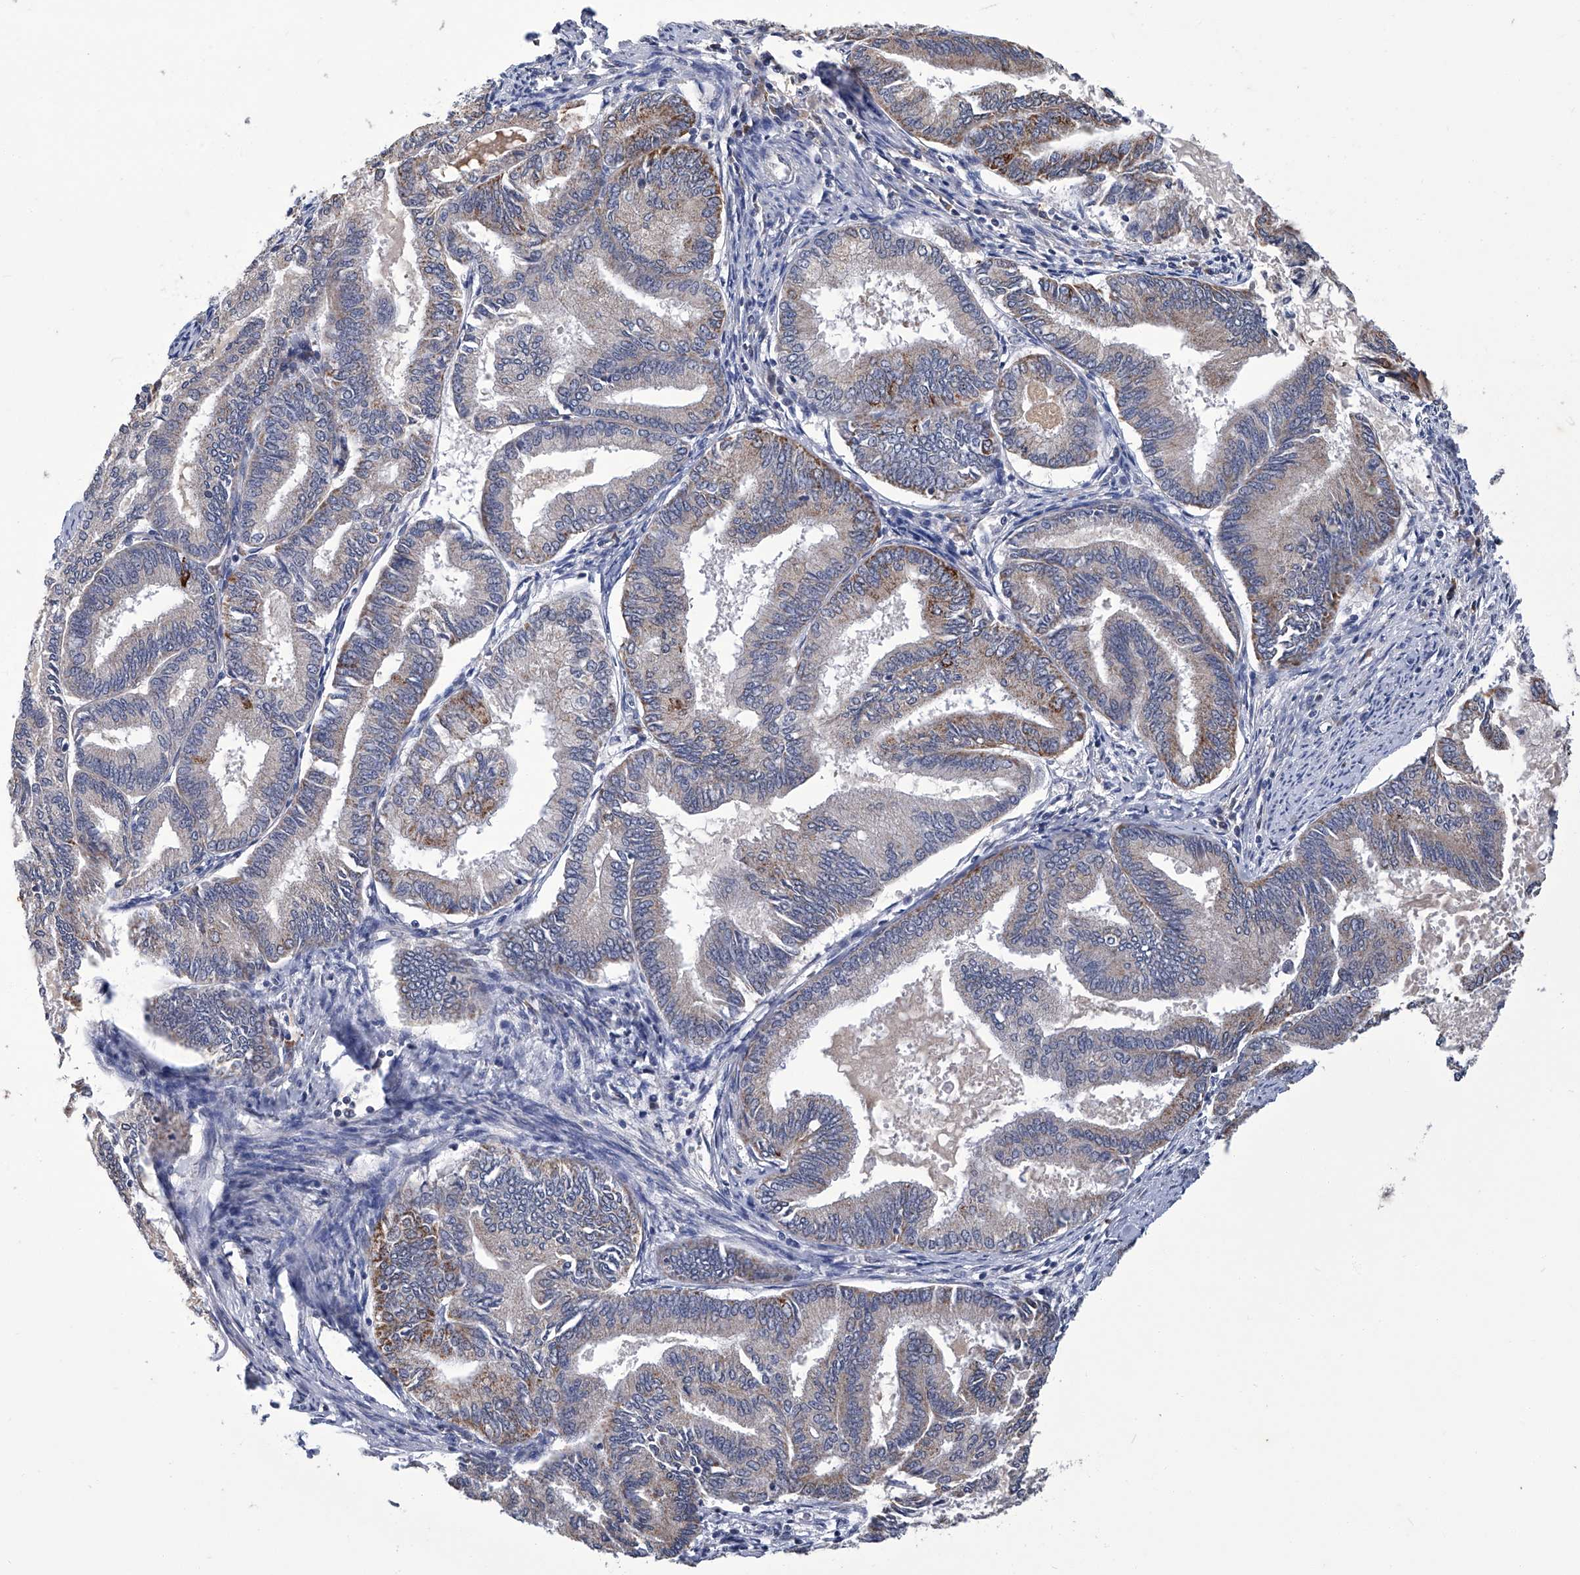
{"staining": {"intensity": "moderate", "quantity": "<25%", "location": "cytoplasmic/membranous"}, "tissue": "endometrial cancer", "cell_type": "Tumor cells", "image_type": "cancer", "snomed": [{"axis": "morphology", "description": "Adenocarcinoma, NOS"}, {"axis": "topography", "description": "Endometrium"}], "caption": "This is an image of immunohistochemistry (IHC) staining of endometrial cancer (adenocarcinoma), which shows moderate positivity in the cytoplasmic/membranous of tumor cells.", "gene": "OAT", "patient": {"sex": "female", "age": 86}}